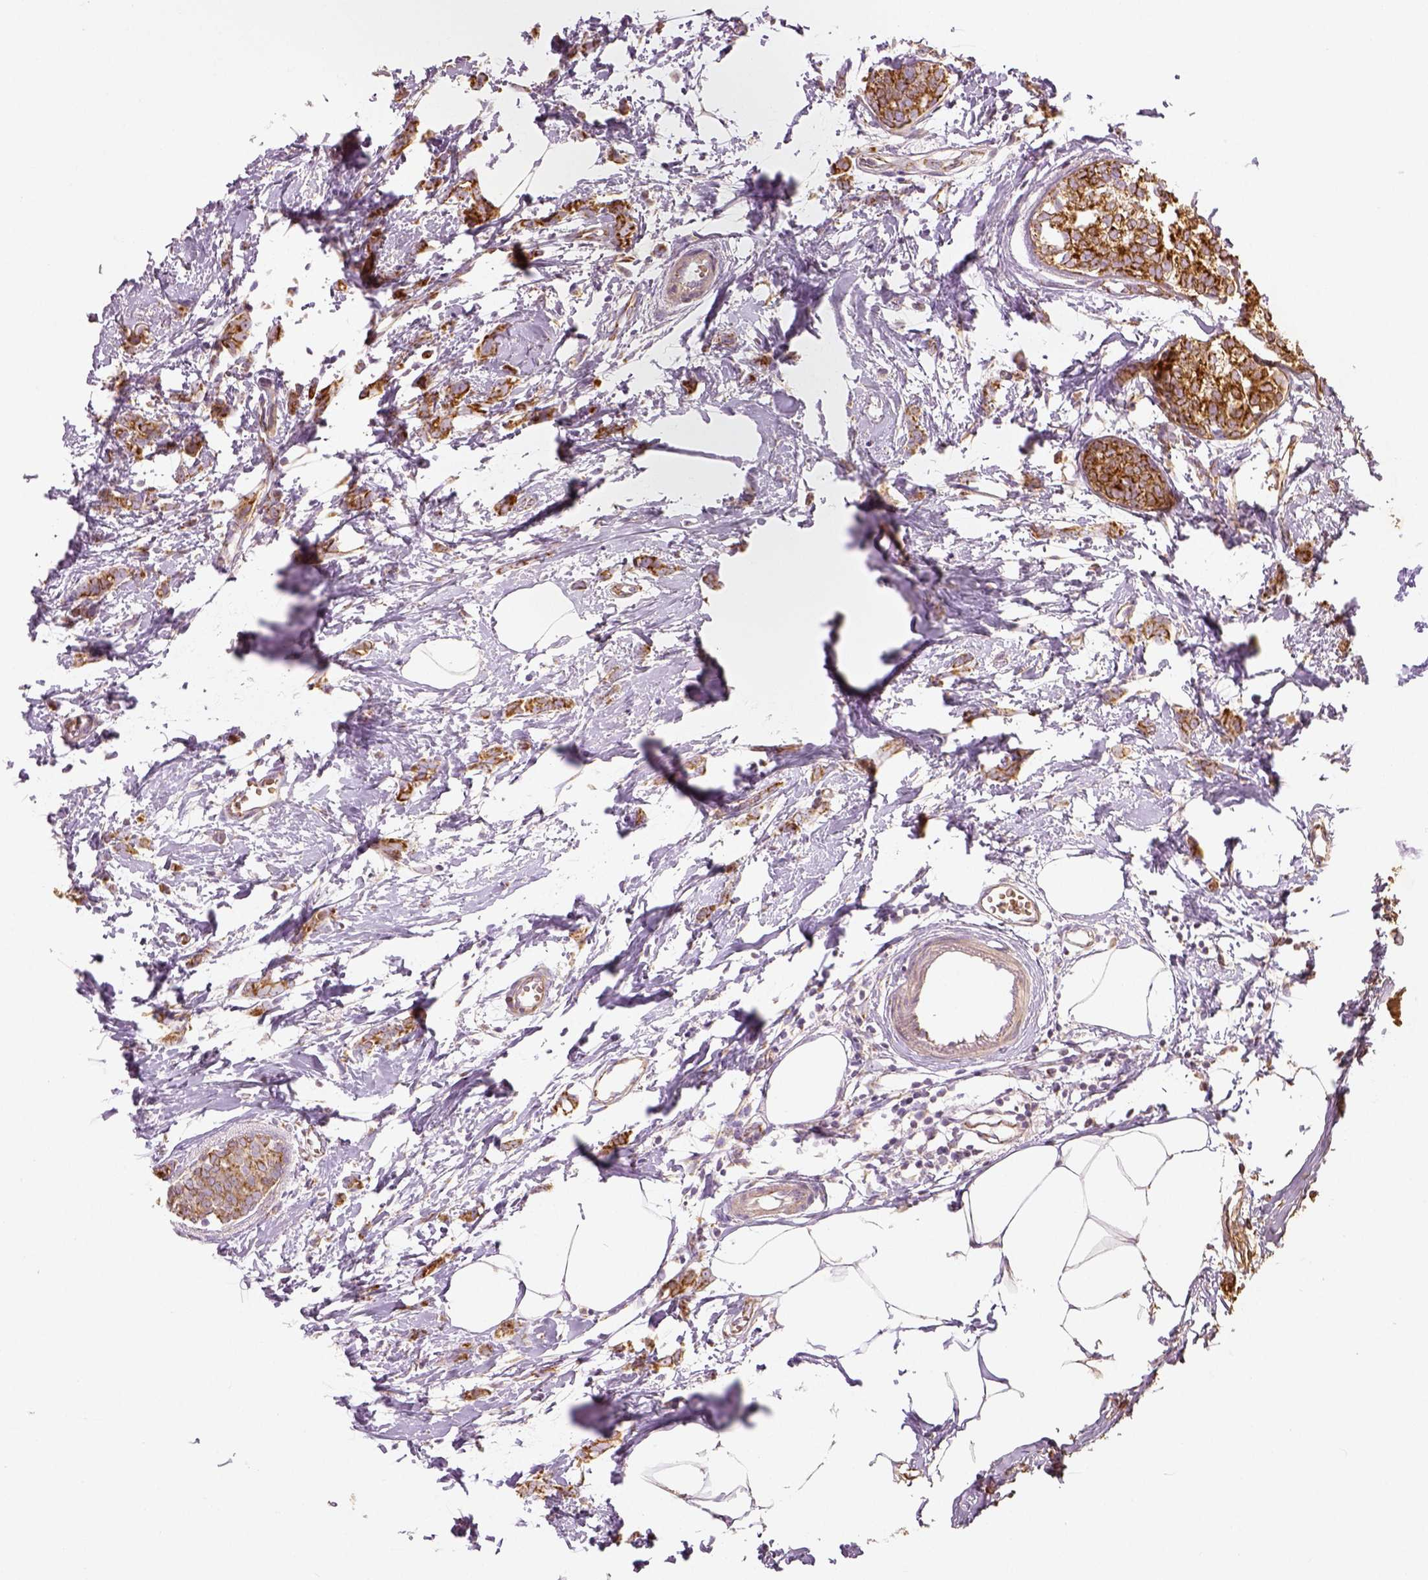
{"staining": {"intensity": "strong", "quantity": ">75%", "location": "cytoplasmic/membranous"}, "tissue": "breast cancer", "cell_type": "Tumor cells", "image_type": "cancer", "snomed": [{"axis": "morphology", "description": "Duct carcinoma"}, {"axis": "topography", "description": "Breast"}], "caption": "Immunohistochemistry of breast cancer (invasive ductal carcinoma) reveals high levels of strong cytoplasmic/membranous positivity in about >75% of tumor cells.", "gene": "PGAM5", "patient": {"sex": "female", "age": 40}}